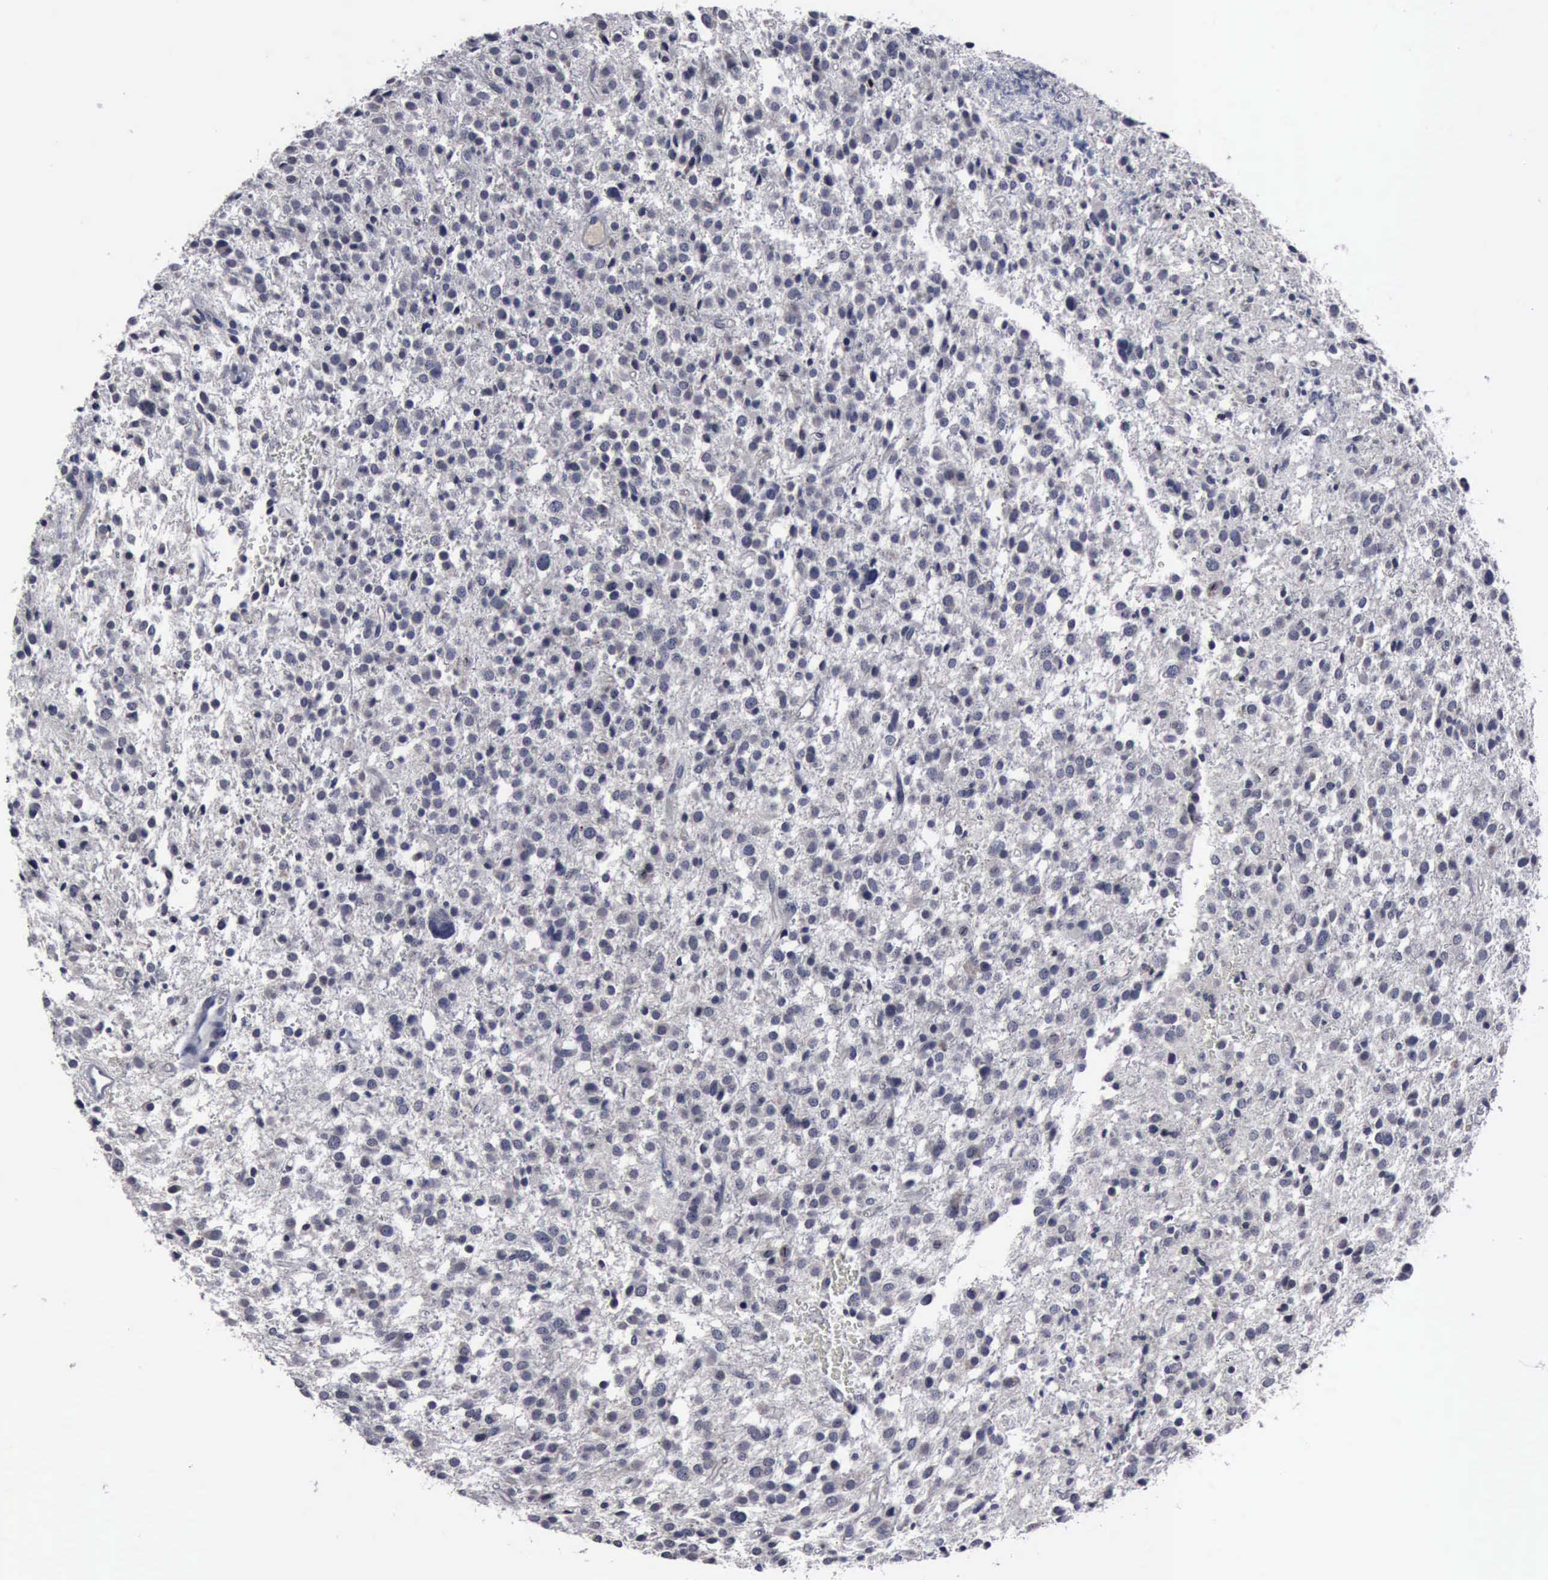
{"staining": {"intensity": "negative", "quantity": "none", "location": "none"}, "tissue": "glioma", "cell_type": "Tumor cells", "image_type": "cancer", "snomed": [{"axis": "morphology", "description": "Glioma, malignant, Low grade"}, {"axis": "topography", "description": "Brain"}], "caption": "Malignant glioma (low-grade) was stained to show a protein in brown. There is no significant staining in tumor cells.", "gene": "MYO18B", "patient": {"sex": "female", "age": 36}}